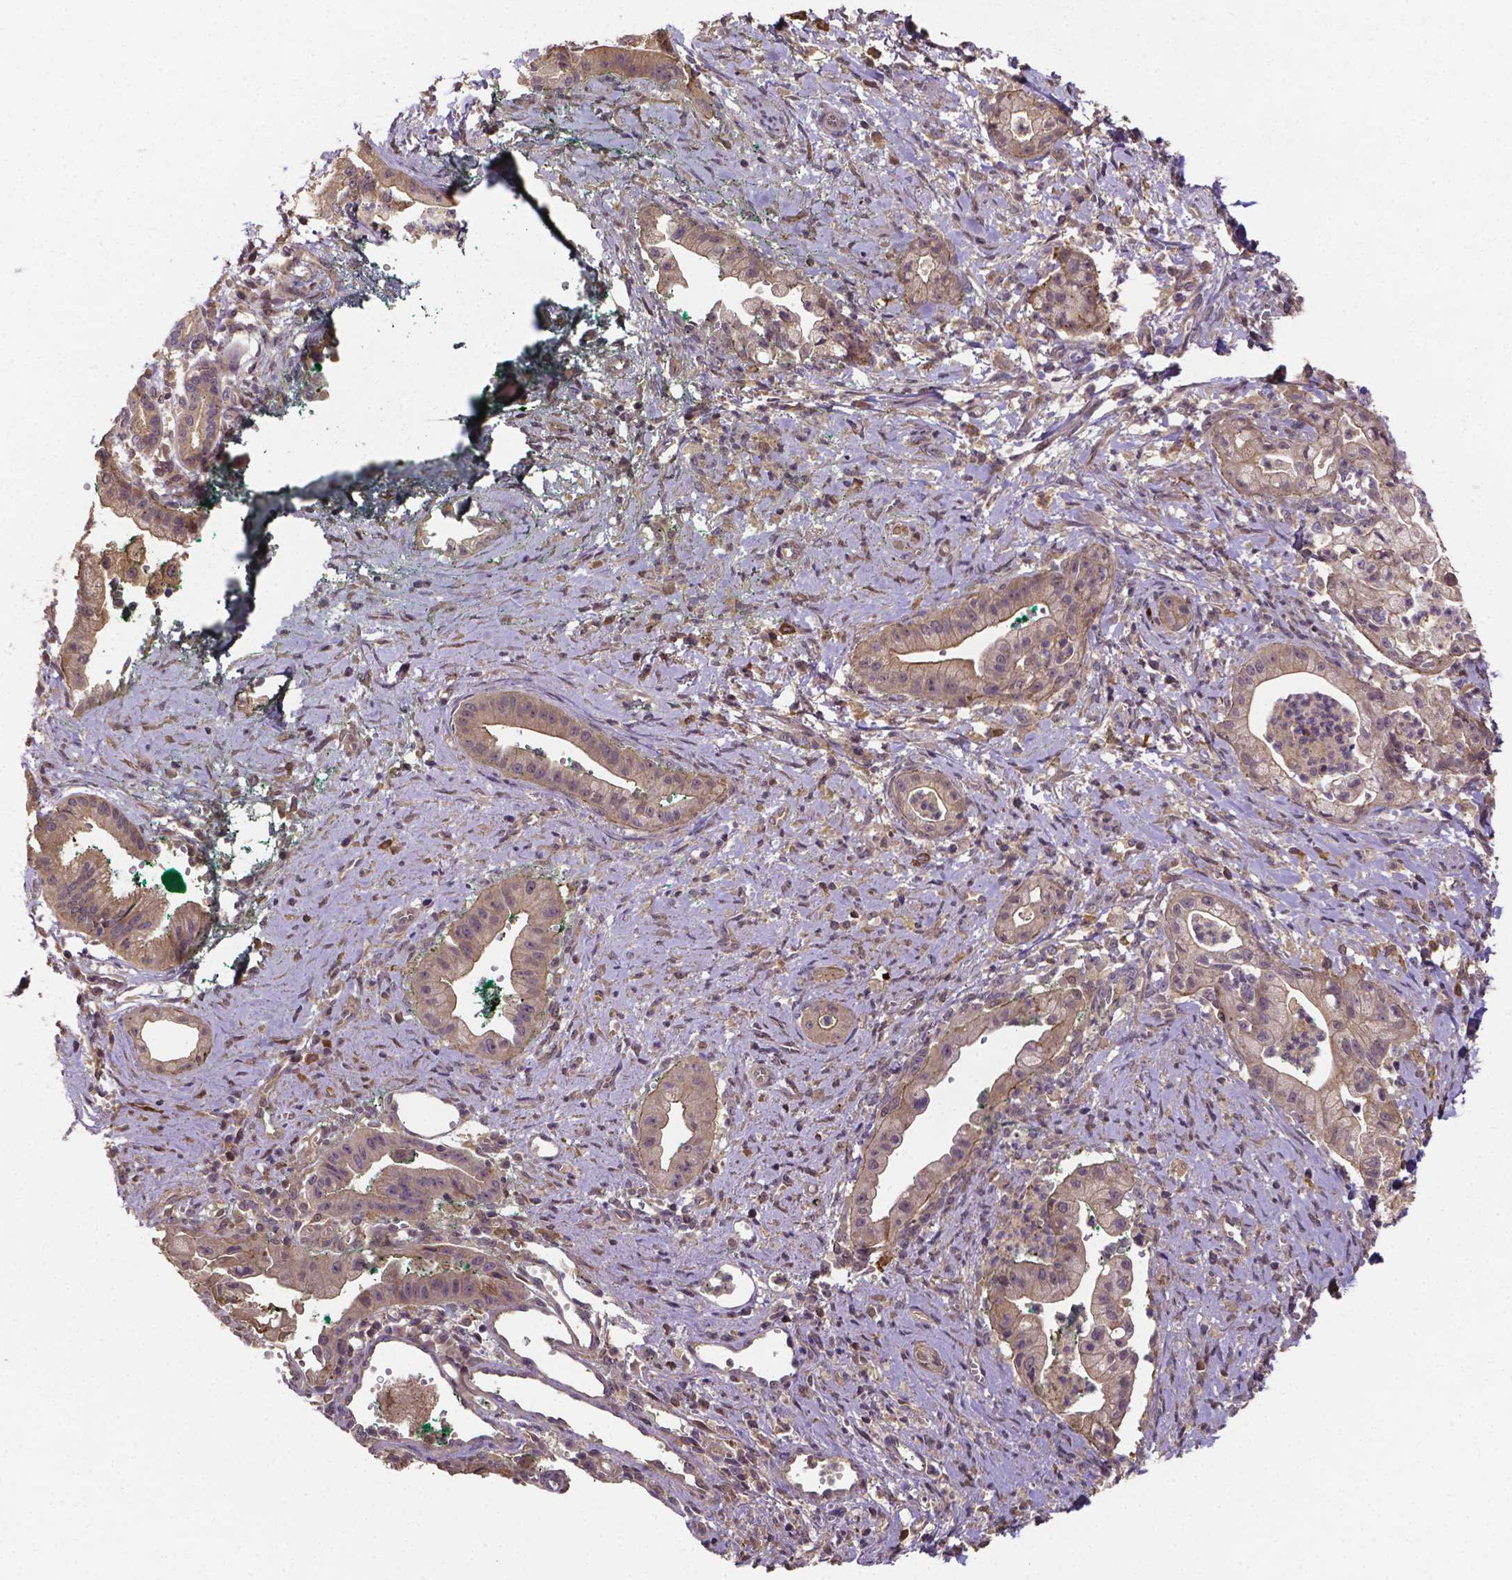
{"staining": {"intensity": "weak", "quantity": ">75%", "location": "cytoplasmic/membranous"}, "tissue": "pancreatic cancer", "cell_type": "Tumor cells", "image_type": "cancer", "snomed": [{"axis": "morphology", "description": "Normal tissue, NOS"}, {"axis": "morphology", "description": "Adenocarcinoma, NOS"}, {"axis": "topography", "description": "Lymph node"}, {"axis": "topography", "description": "Pancreas"}], "caption": "Human adenocarcinoma (pancreatic) stained with a brown dye displays weak cytoplasmic/membranous positive expression in about >75% of tumor cells.", "gene": "RNF123", "patient": {"sex": "female", "age": 58}}